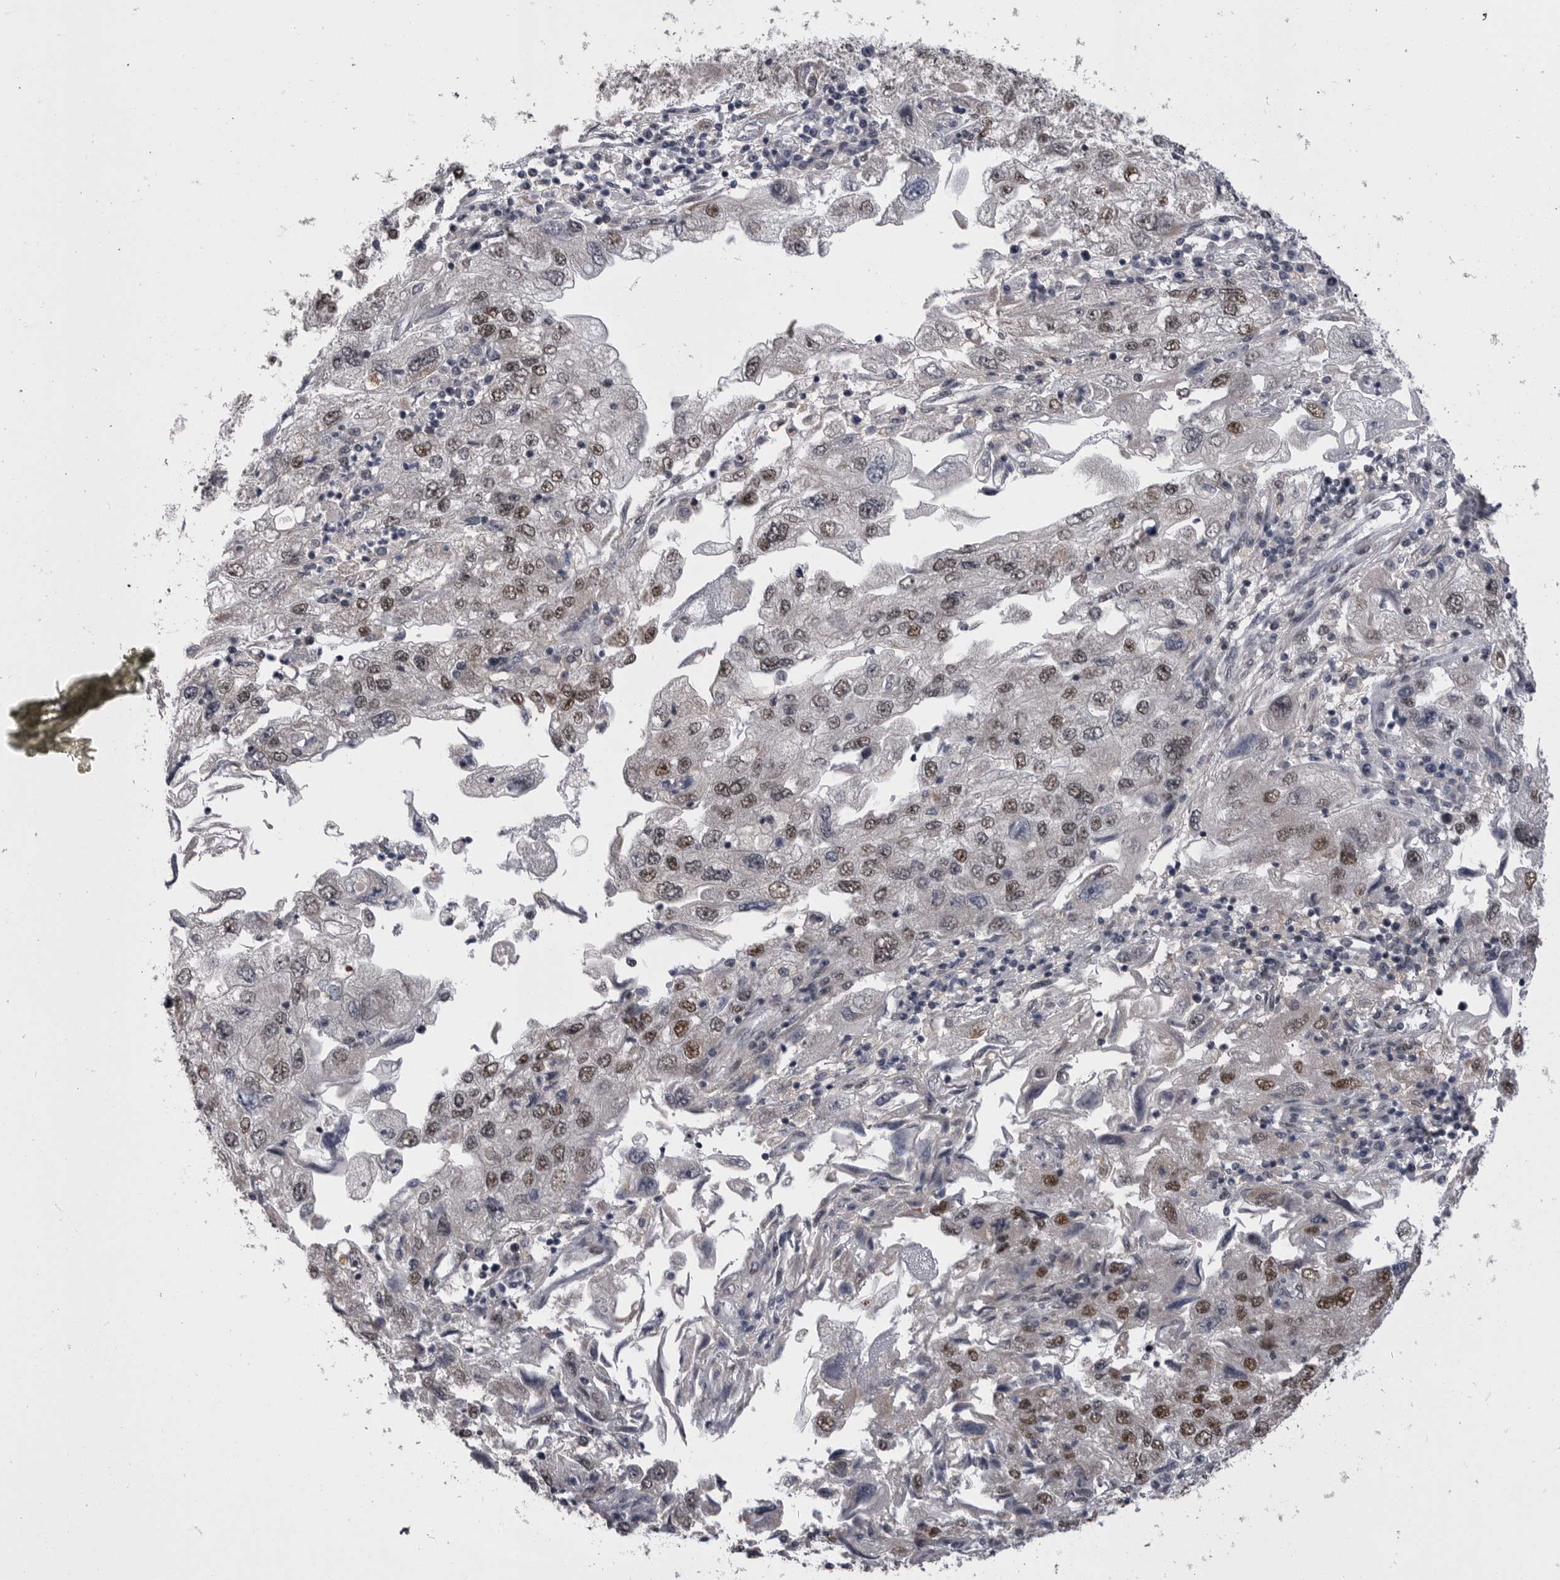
{"staining": {"intensity": "strong", "quantity": ">75%", "location": "nuclear"}, "tissue": "endometrial cancer", "cell_type": "Tumor cells", "image_type": "cancer", "snomed": [{"axis": "morphology", "description": "Adenocarcinoma, NOS"}, {"axis": "topography", "description": "Endometrium"}], "caption": "Protein staining displays strong nuclear staining in approximately >75% of tumor cells in endometrial adenocarcinoma.", "gene": "MEPCE", "patient": {"sex": "female", "age": 49}}